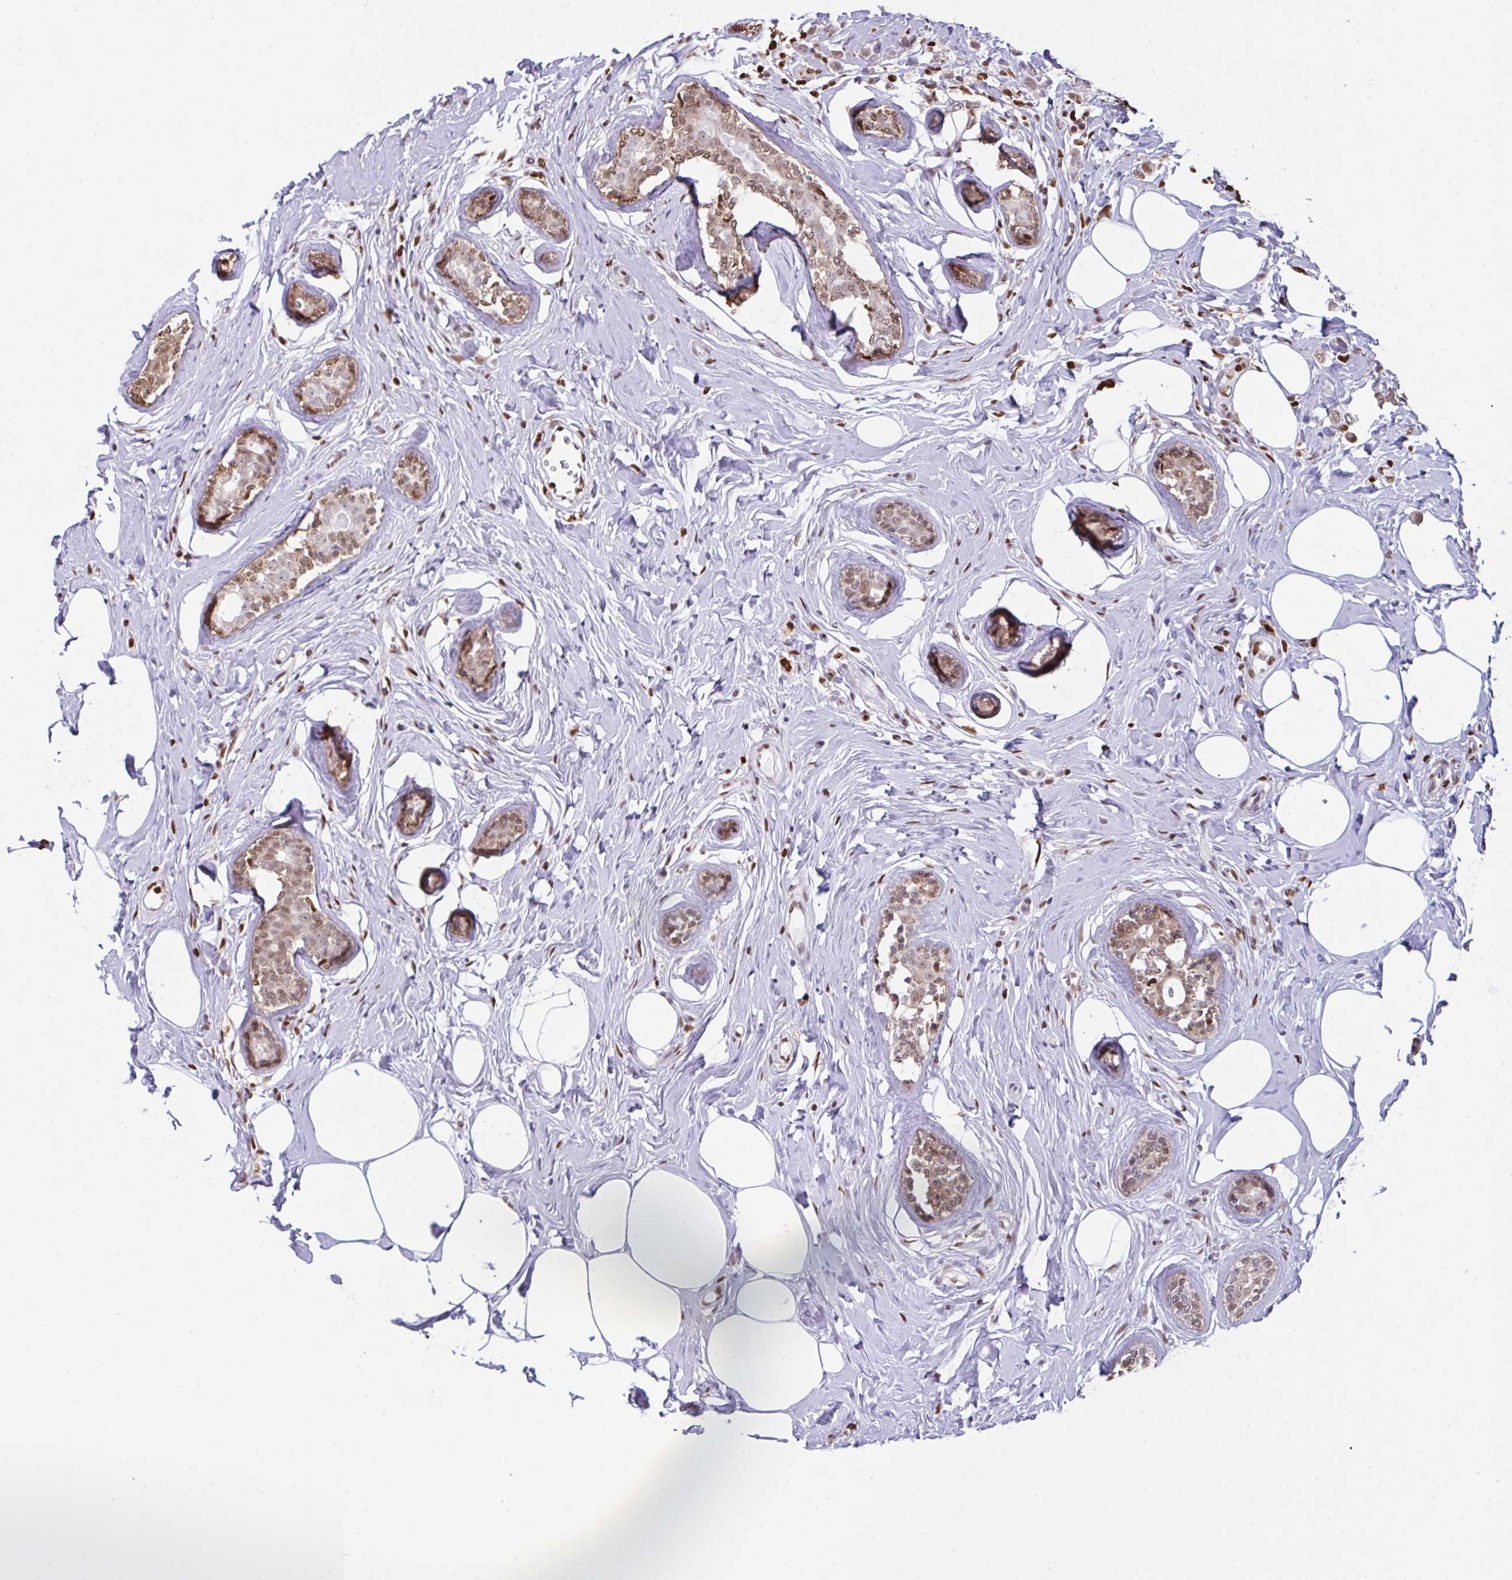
{"staining": {"intensity": "moderate", "quantity": ">75%", "location": "nuclear"}, "tissue": "breast cancer", "cell_type": "Tumor cells", "image_type": "cancer", "snomed": [{"axis": "morphology", "description": "Duct carcinoma"}, {"axis": "topography", "description": "Breast"}], "caption": "Human breast intraductal carcinoma stained for a protein (brown) displays moderate nuclear positive staining in about >75% of tumor cells.", "gene": "BTBD10", "patient": {"sex": "female", "age": 80}}